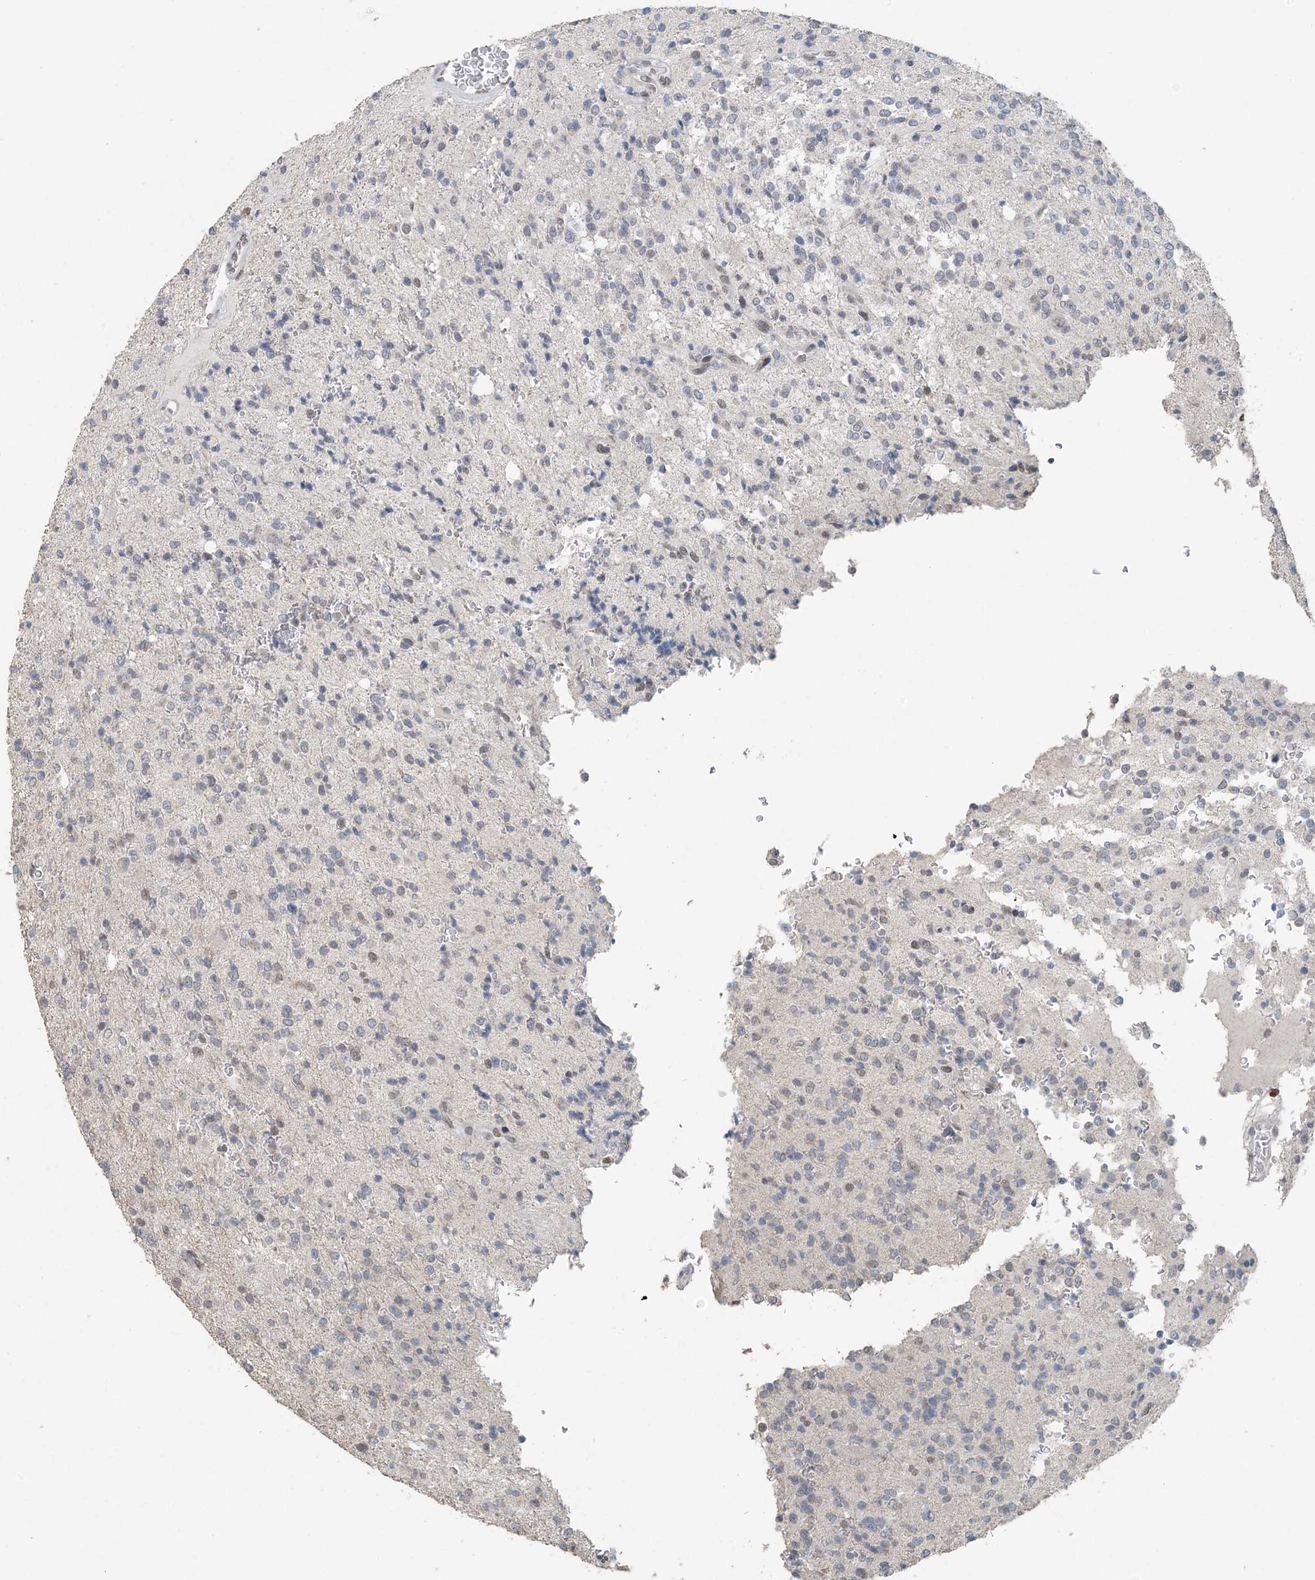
{"staining": {"intensity": "negative", "quantity": "none", "location": "none"}, "tissue": "glioma", "cell_type": "Tumor cells", "image_type": "cancer", "snomed": [{"axis": "morphology", "description": "Glioma, malignant, High grade"}, {"axis": "topography", "description": "Brain"}], "caption": "This is an immunohistochemistry (IHC) photomicrograph of human high-grade glioma (malignant). There is no positivity in tumor cells.", "gene": "MBD2", "patient": {"sex": "male", "age": 34}}